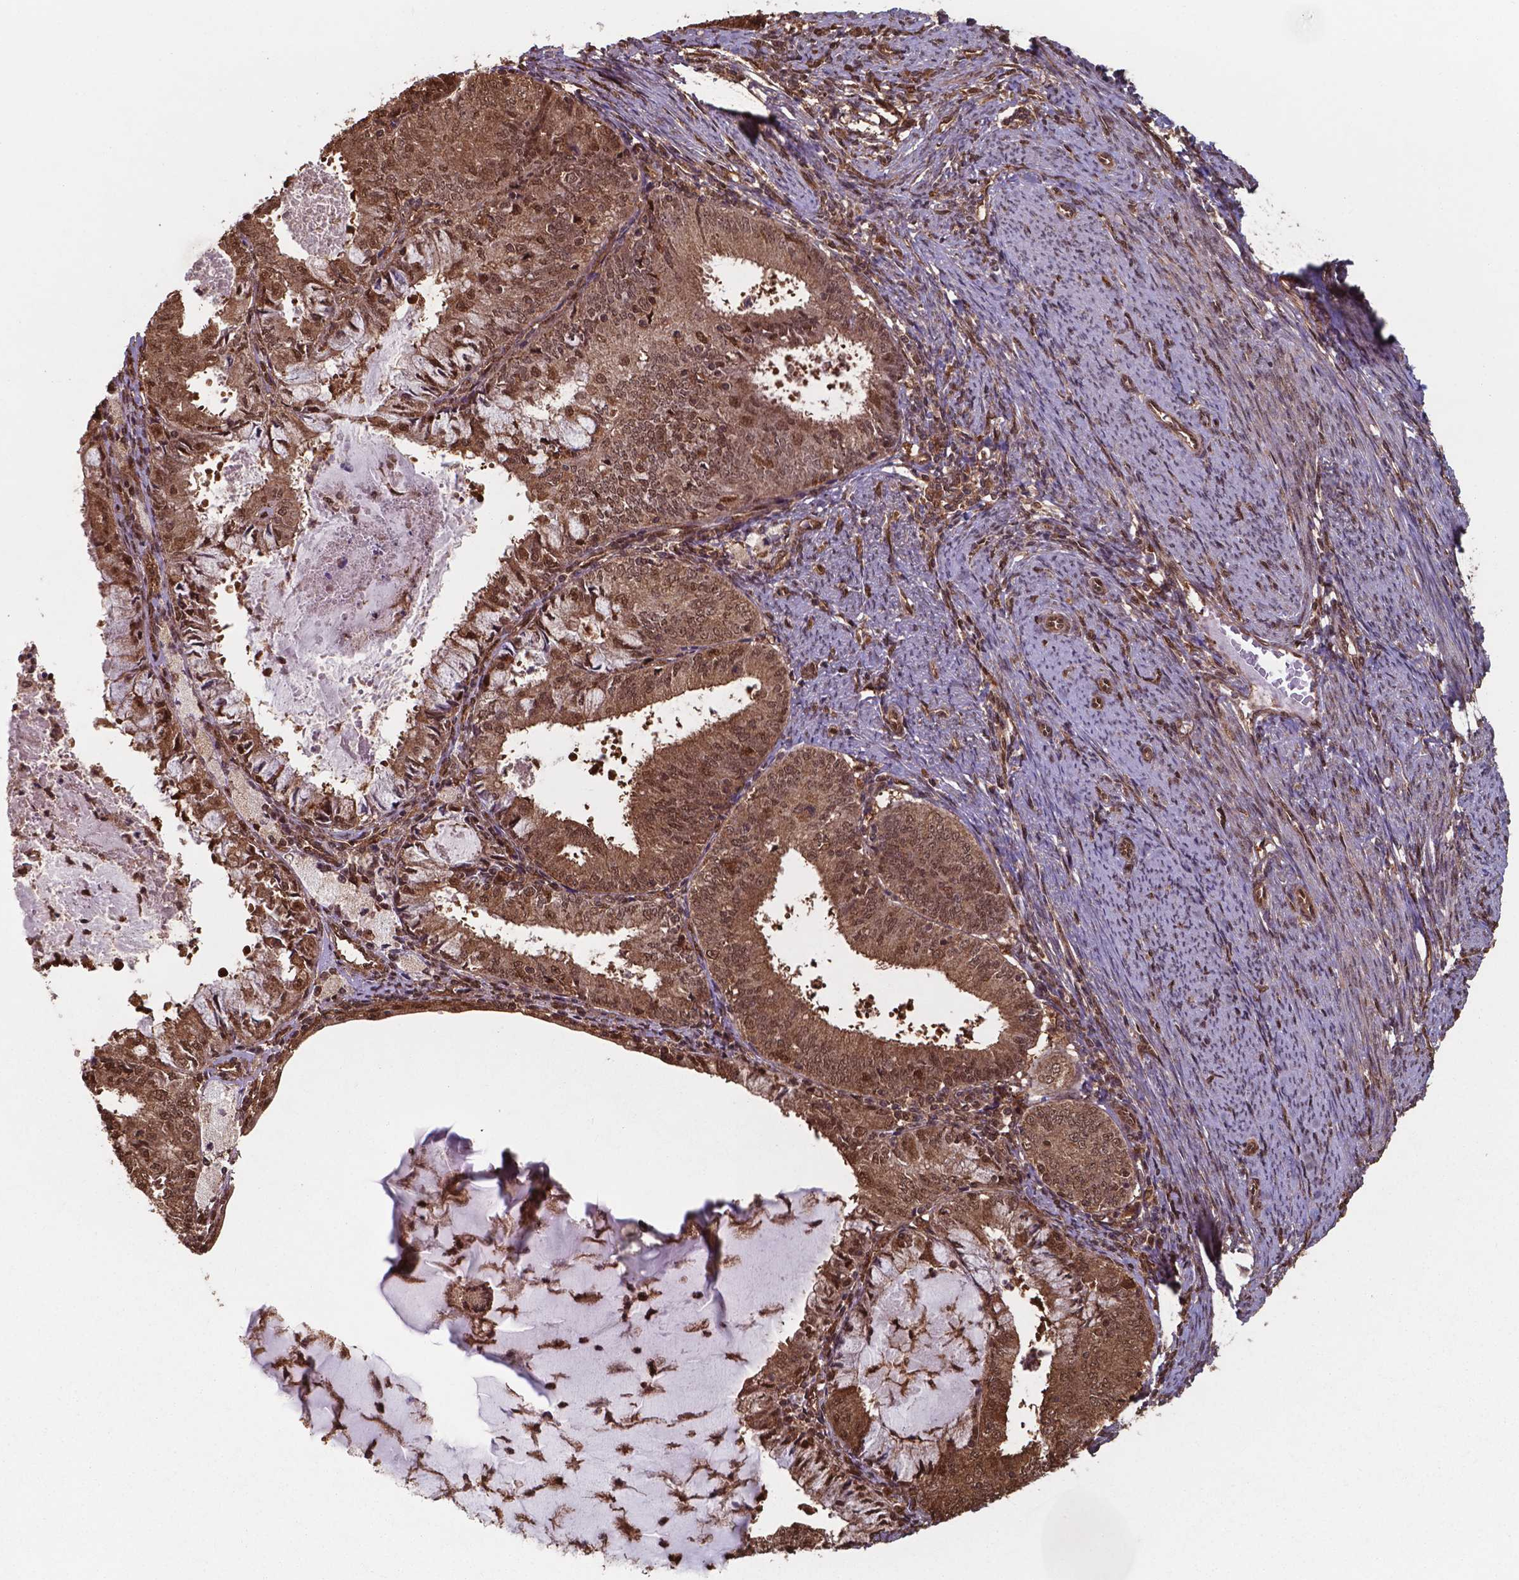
{"staining": {"intensity": "moderate", "quantity": ">75%", "location": "cytoplasmic/membranous,nuclear"}, "tissue": "endometrial cancer", "cell_type": "Tumor cells", "image_type": "cancer", "snomed": [{"axis": "morphology", "description": "Adenocarcinoma, NOS"}, {"axis": "topography", "description": "Endometrium"}], "caption": "Immunohistochemistry image of human endometrial adenocarcinoma stained for a protein (brown), which demonstrates medium levels of moderate cytoplasmic/membranous and nuclear positivity in approximately >75% of tumor cells.", "gene": "CHP2", "patient": {"sex": "female", "age": 57}}